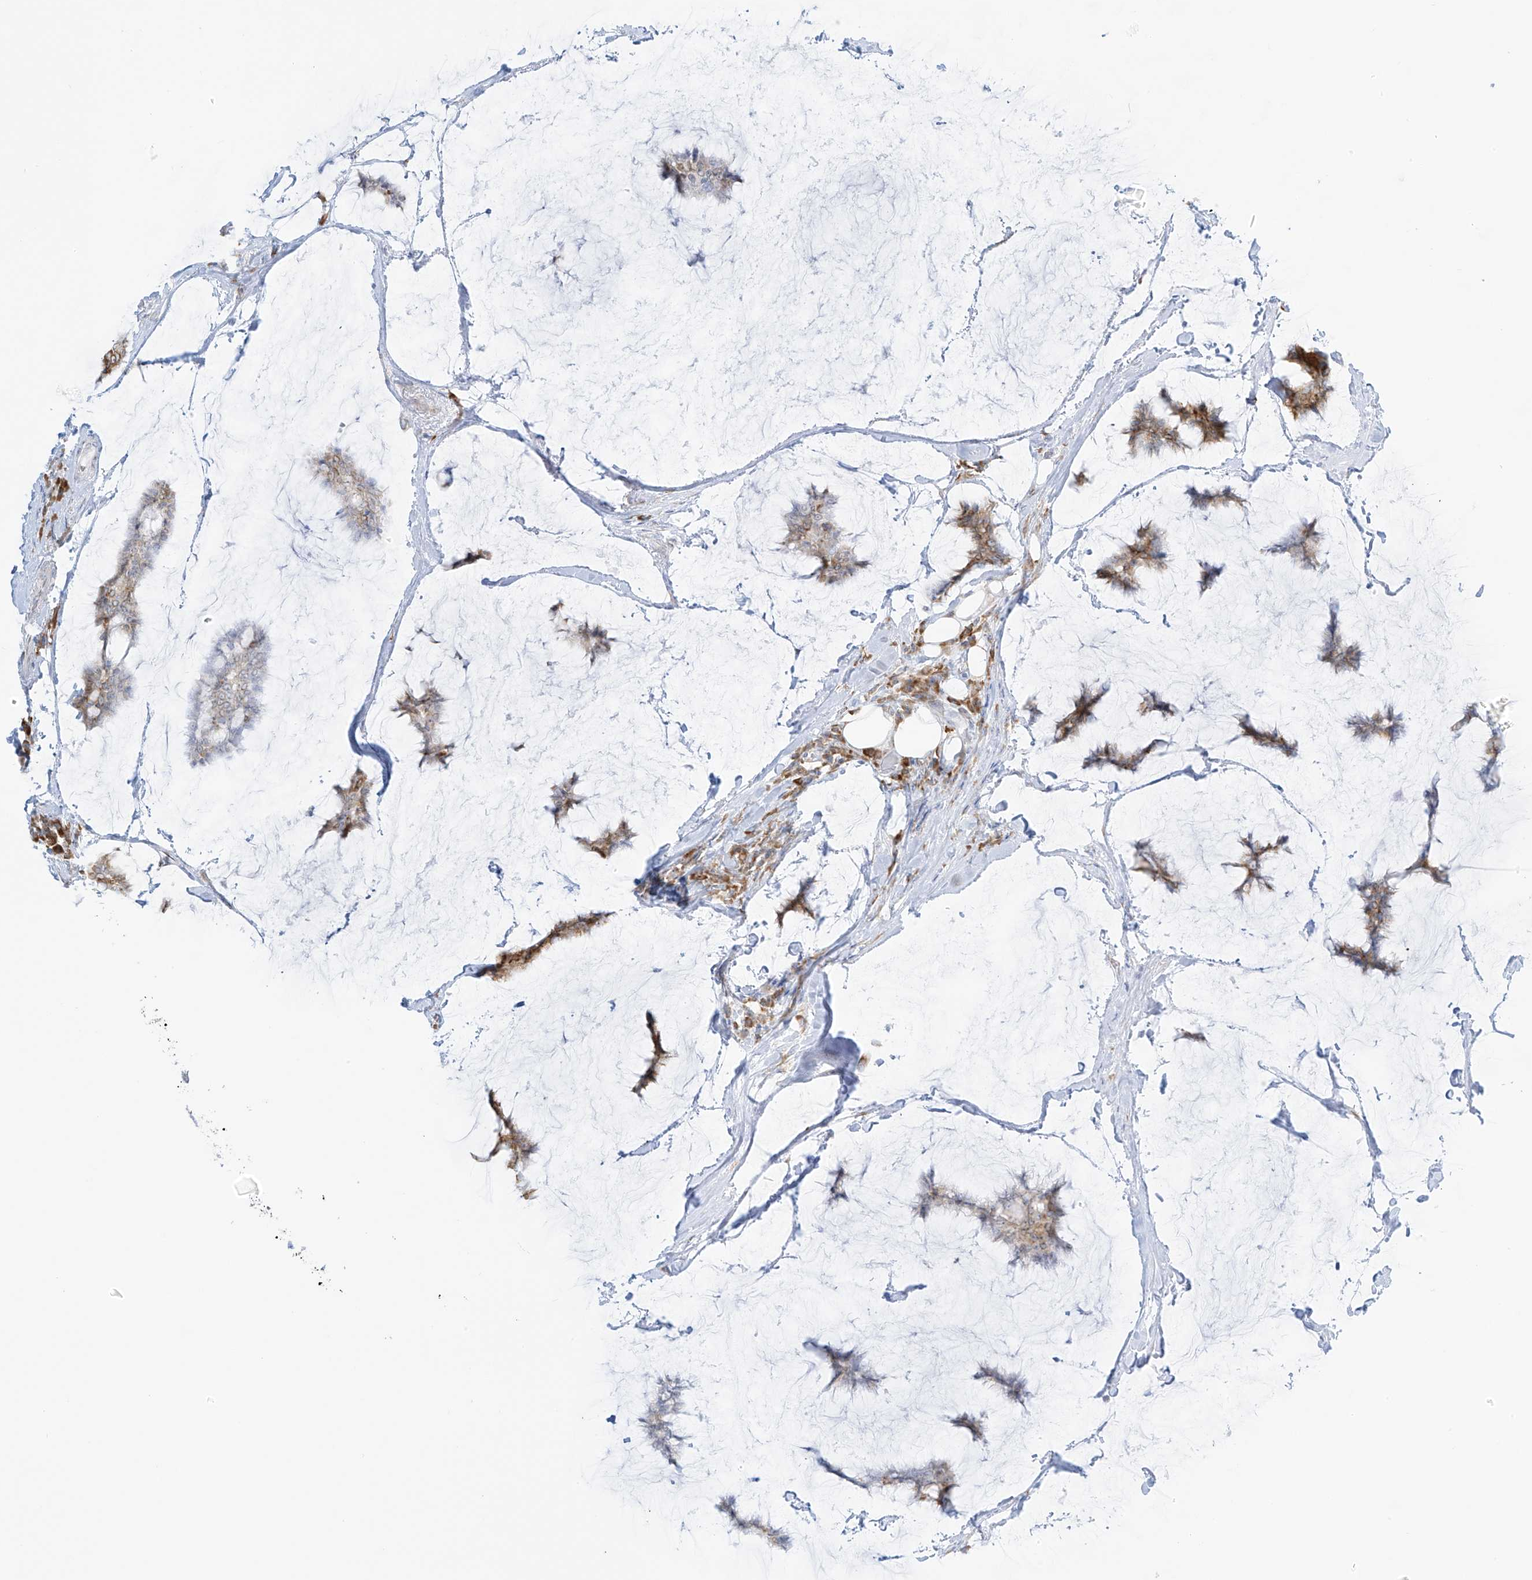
{"staining": {"intensity": "moderate", "quantity": ">75%", "location": "cytoplasmic/membranous"}, "tissue": "breast cancer", "cell_type": "Tumor cells", "image_type": "cancer", "snomed": [{"axis": "morphology", "description": "Duct carcinoma"}, {"axis": "topography", "description": "Breast"}], "caption": "Immunohistochemical staining of human breast cancer (invasive ductal carcinoma) shows medium levels of moderate cytoplasmic/membranous protein staining in approximately >75% of tumor cells. (Stains: DAB (3,3'-diaminobenzidine) in brown, nuclei in blue, Microscopy: brightfield microscopy at high magnification).", "gene": "LRRC59", "patient": {"sex": "female", "age": 93}}